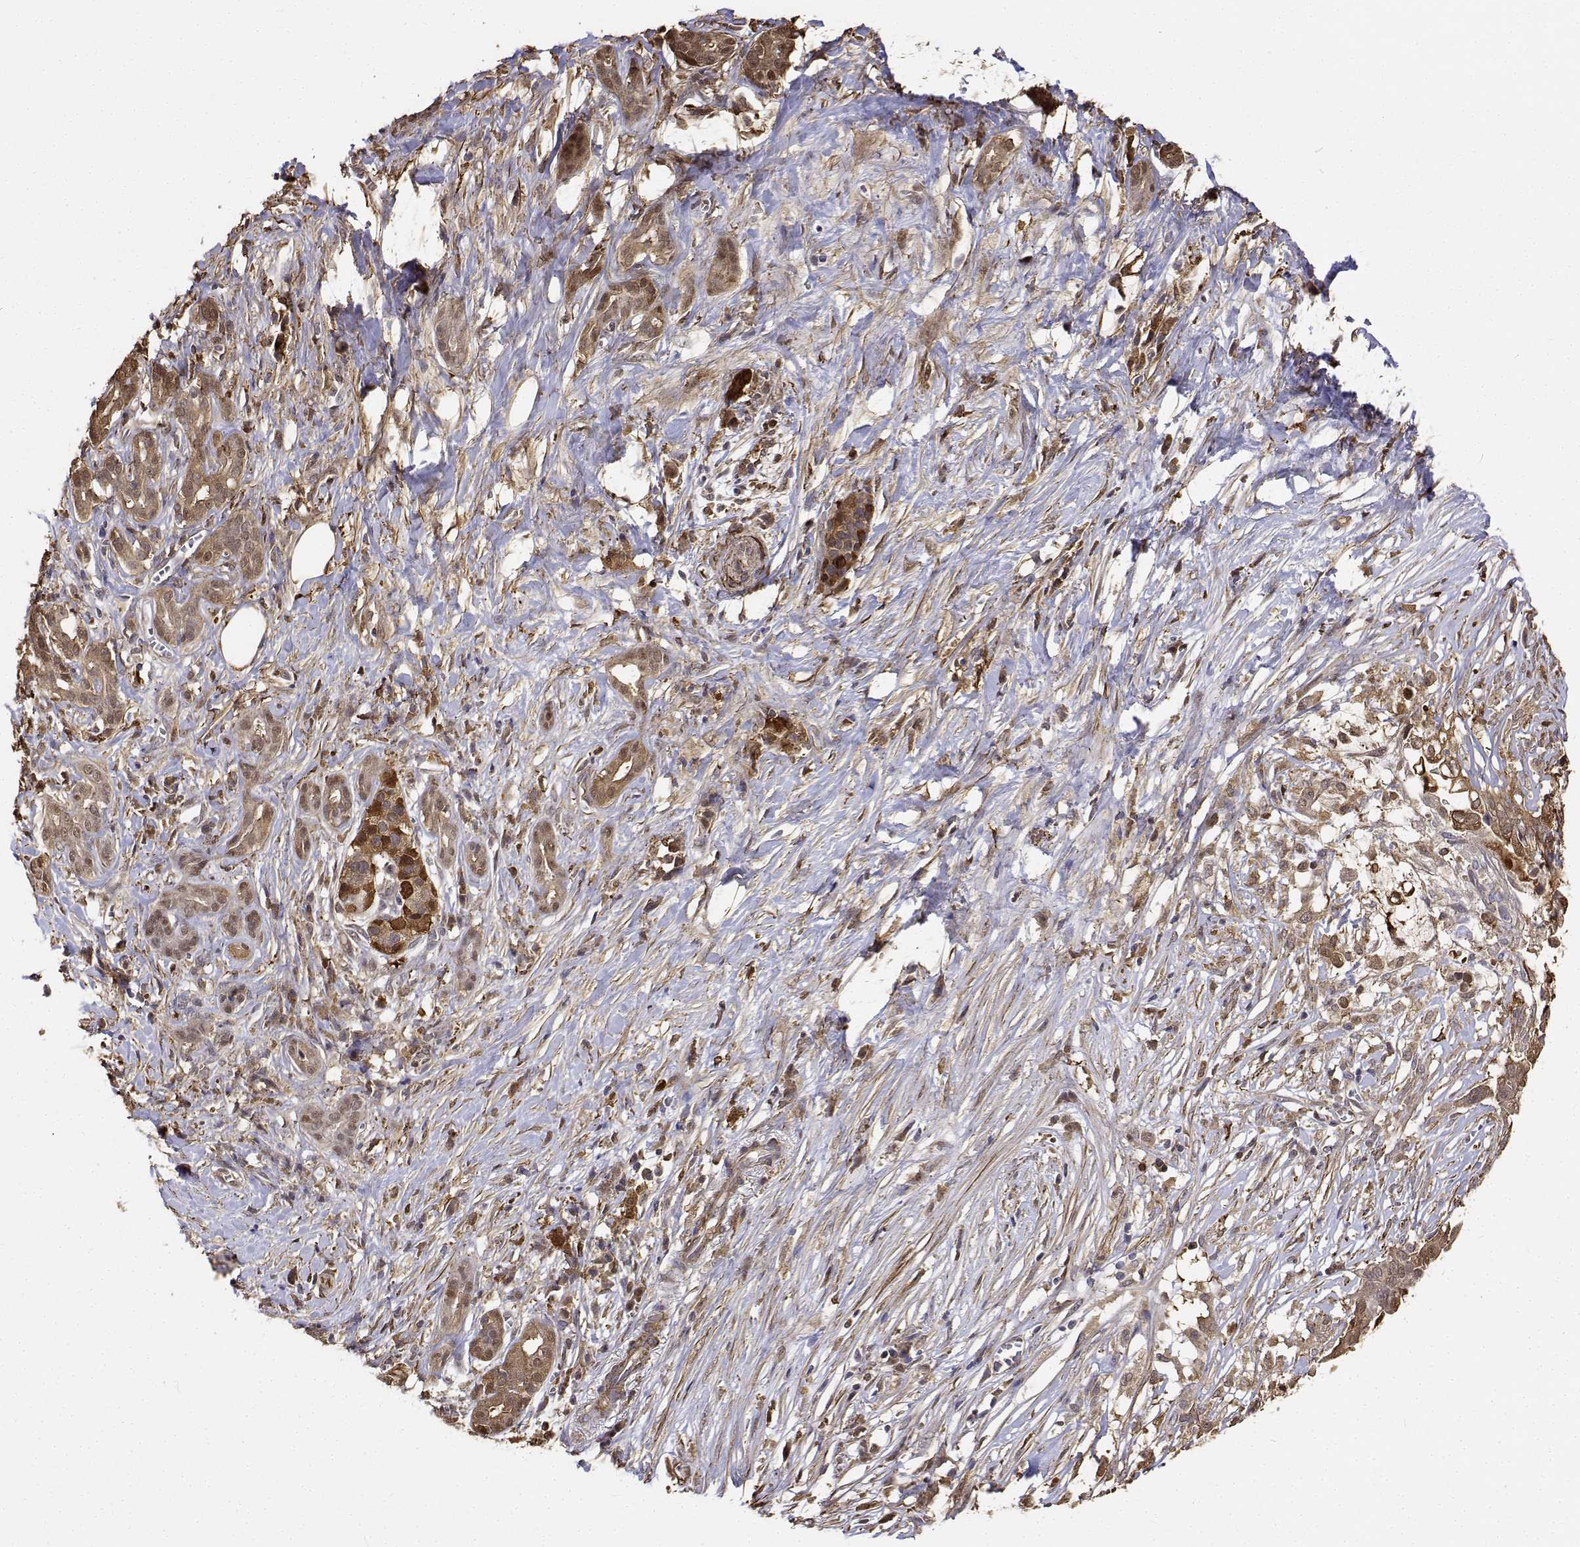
{"staining": {"intensity": "moderate", "quantity": ">75%", "location": "cytoplasmic/membranous,nuclear"}, "tissue": "pancreatic cancer", "cell_type": "Tumor cells", "image_type": "cancer", "snomed": [{"axis": "morphology", "description": "Adenocarcinoma, NOS"}, {"axis": "topography", "description": "Pancreas"}], "caption": "Tumor cells display moderate cytoplasmic/membranous and nuclear positivity in about >75% of cells in pancreatic cancer.", "gene": "PCID2", "patient": {"sex": "male", "age": 61}}